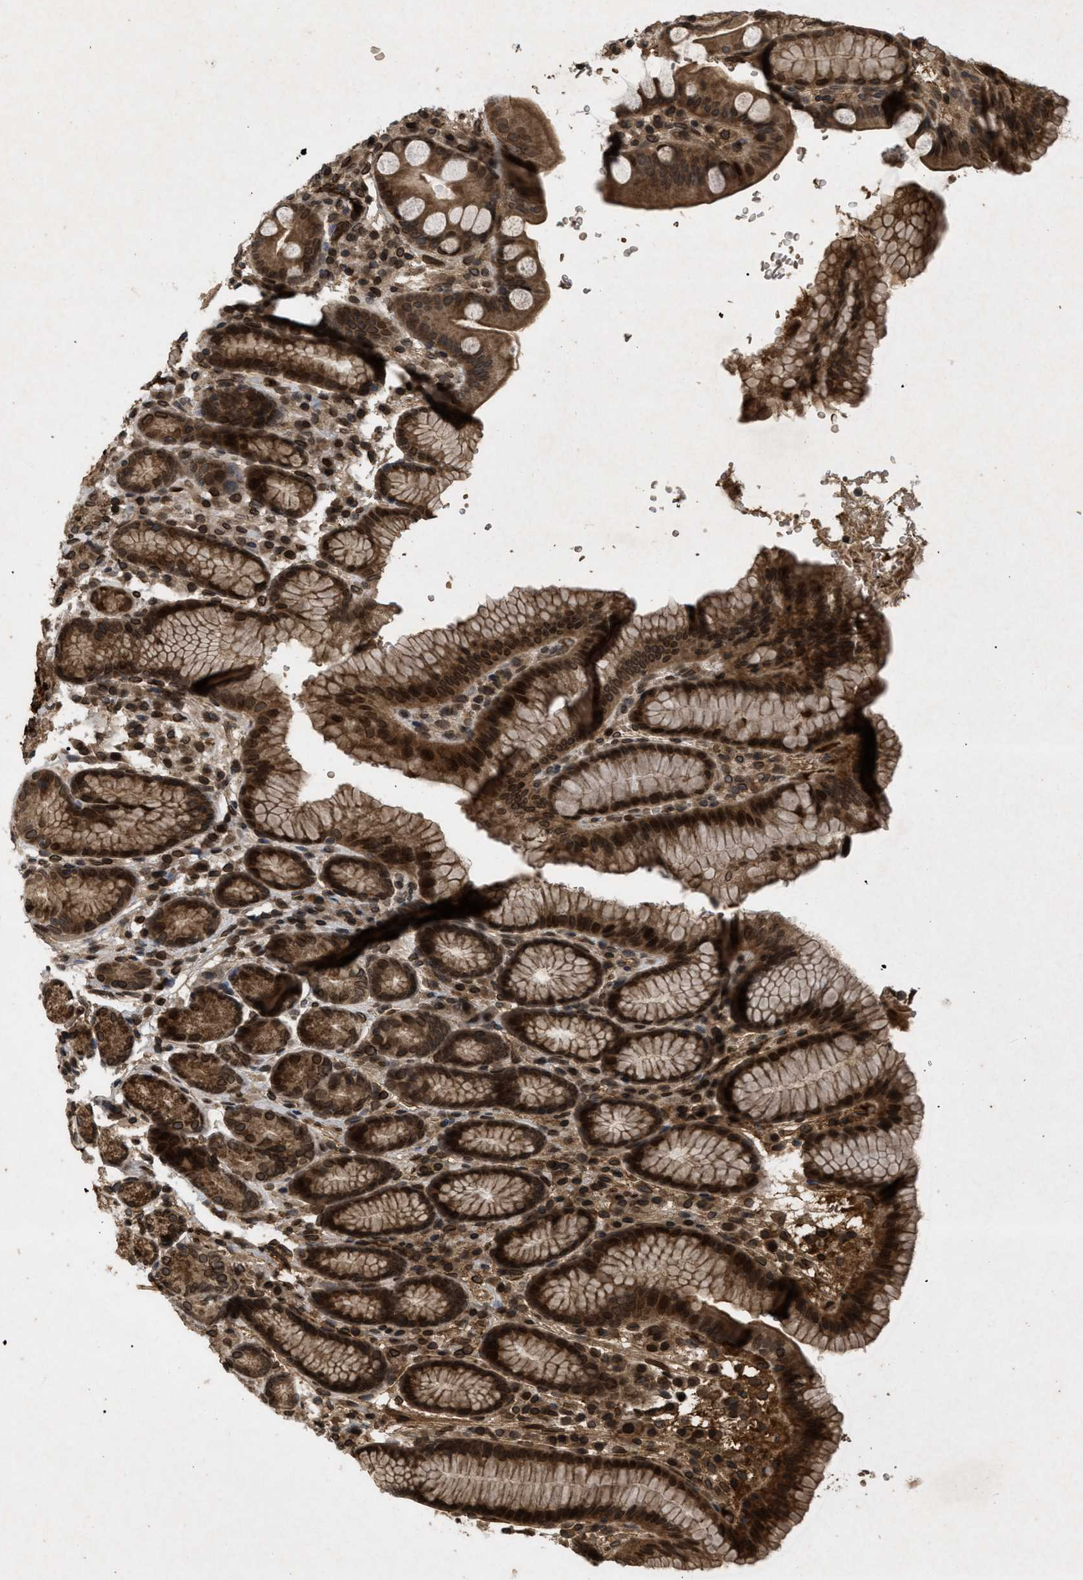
{"staining": {"intensity": "strong", "quantity": ">75%", "location": "cytoplasmic/membranous,nuclear"}, "tissue": "stomach", "cell_type": "Glandular cells", "image_type": "normal", "snomed": [{"axis": "morphology", "description": "Normal tissue, NOS"}, {"axis": "topography", "description": "Stomach, lower"}], "caption": "IHC of benign human stomach reveals high levels of strong cytoplasmic/membranous,nuclear positivity in approximately >75% of glandular cells.", "gene": "CRY1", "patient": {"sex": "male", "age": 52}}